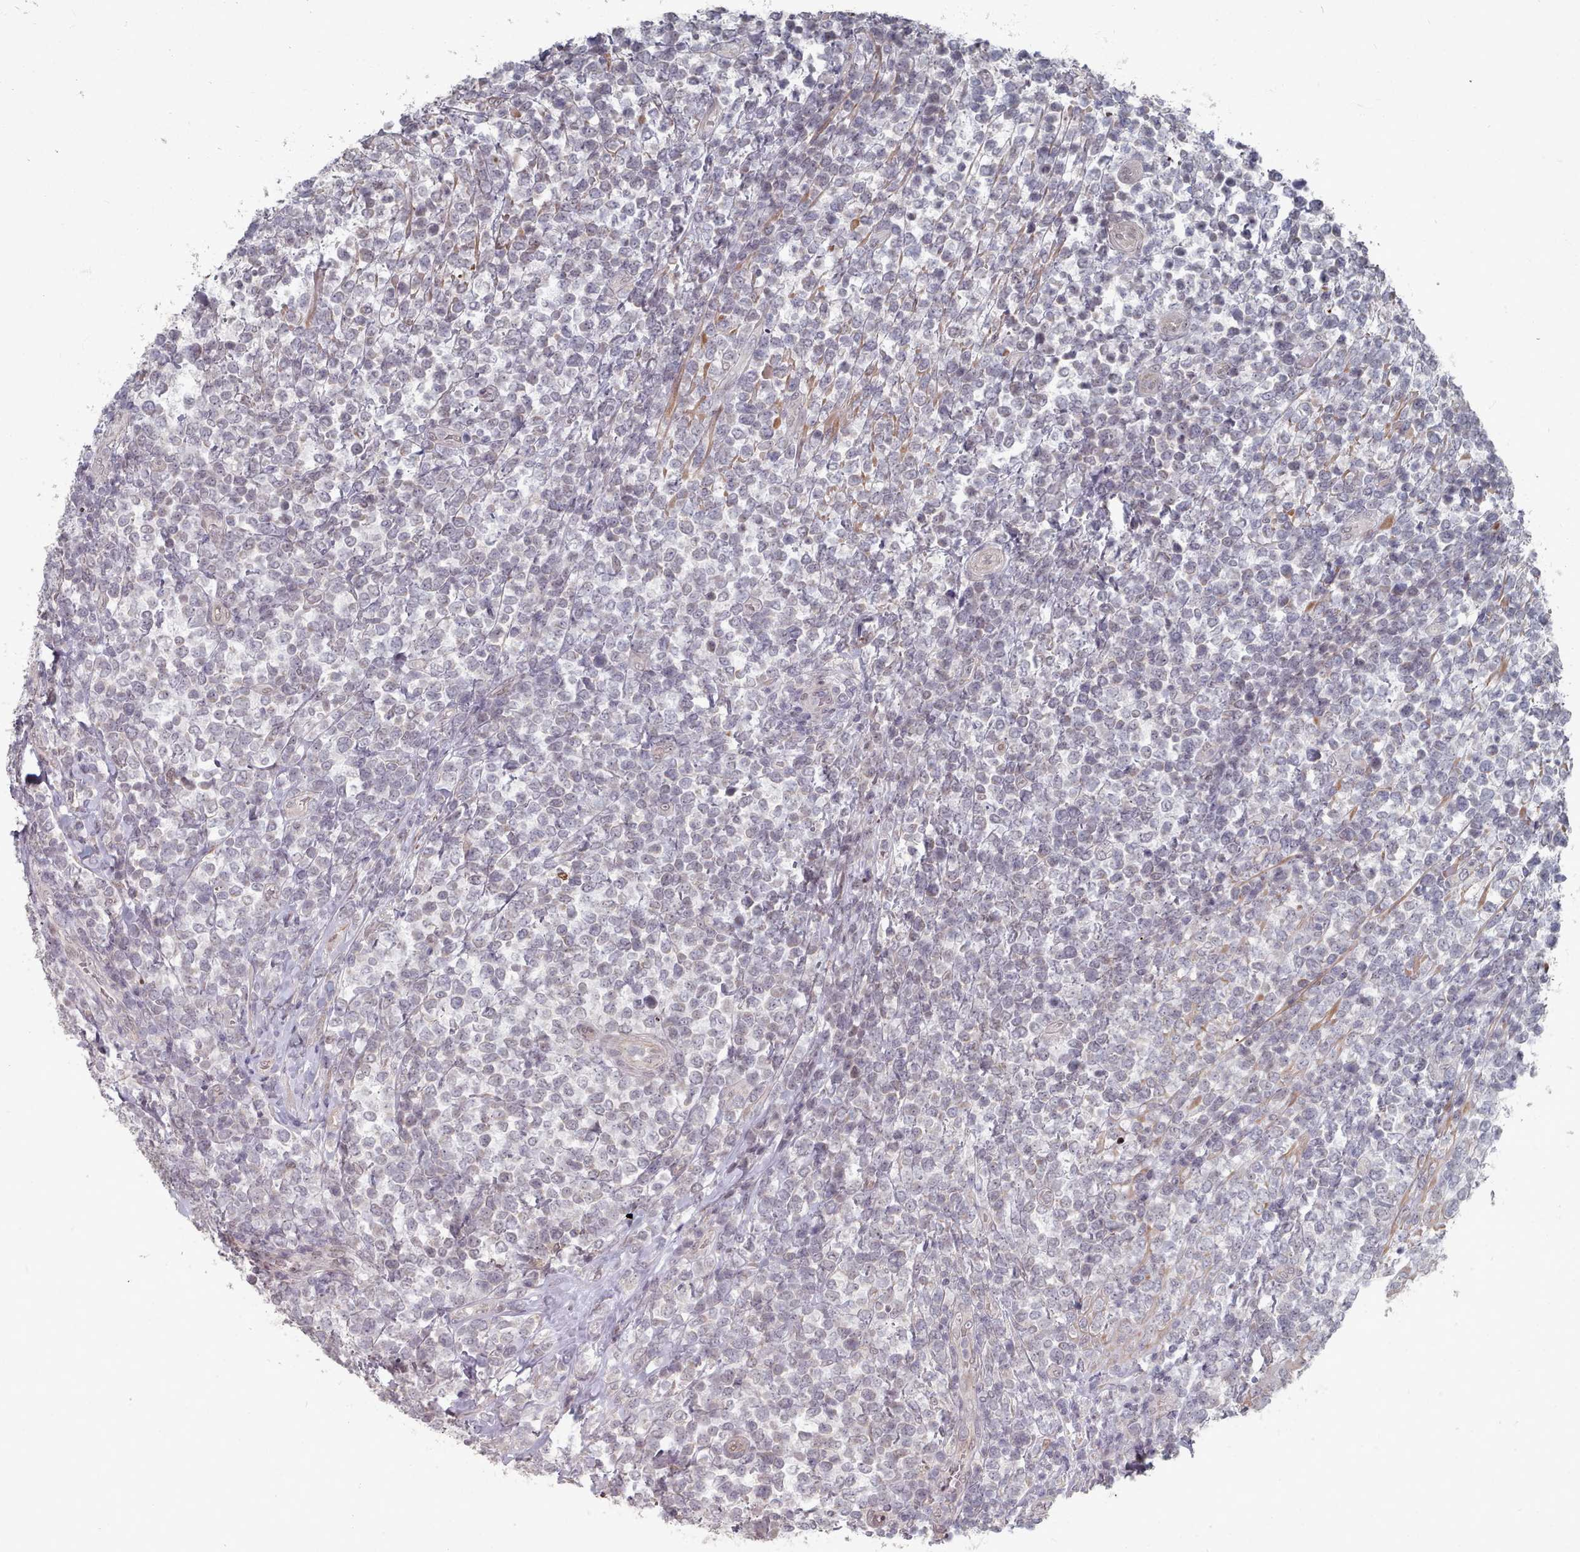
{"staining": {"intensity": "negative", "quantity": "none", "location": "none"}, "tissue": "lymphoma", "cell_type": "Tumor cells", "image_type": "cancer", "snomed": [{"axis": "morphology", "description": "Malignant lymphoma, non-Hodgkin's type, High grade"}, {"axis": "topography", "description": "Soft tissue"}], "caption": "IHC of human lymphoma displays no staining in tumor cells.", "gene": "CPSF4", "patient": {"sex": "female", "age": 56}}